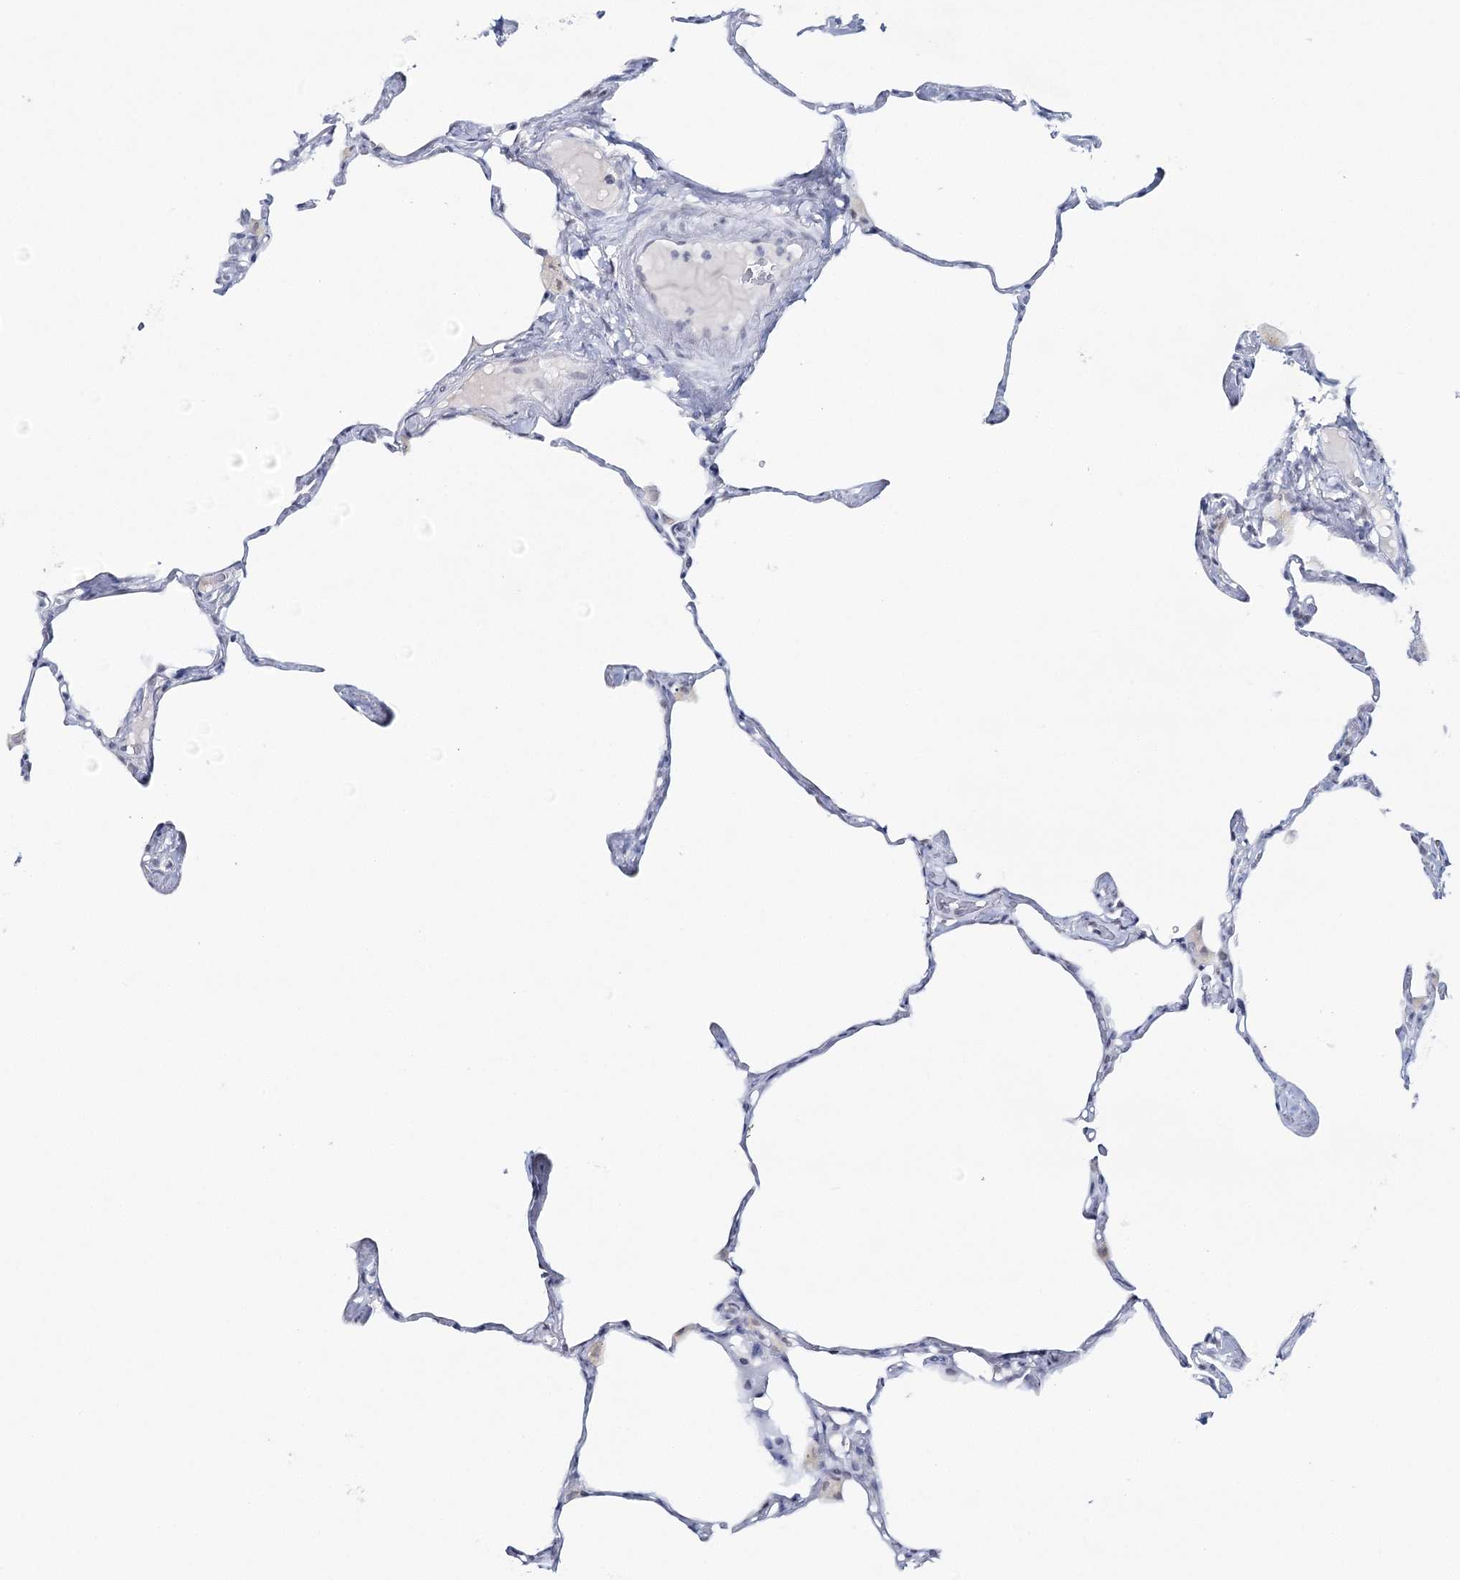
{"staining": {"intensity": "negative", "quantity": "none", "location": "none"}, "tissue": "lung", "cell_type": "Alveolar cells", "image_type": "normal", "snomed": [{"axis": "morphology", "description": "Normal tissue, NOS"}, {"axis": "topography", "description": "Lung"}], "caption": "Immunohistochemistry (IHC) of benign lung reveals no positivity in alveolar cells.", "gene": "ZC3H8", "patient": {"sex": "male", "age": 65}}